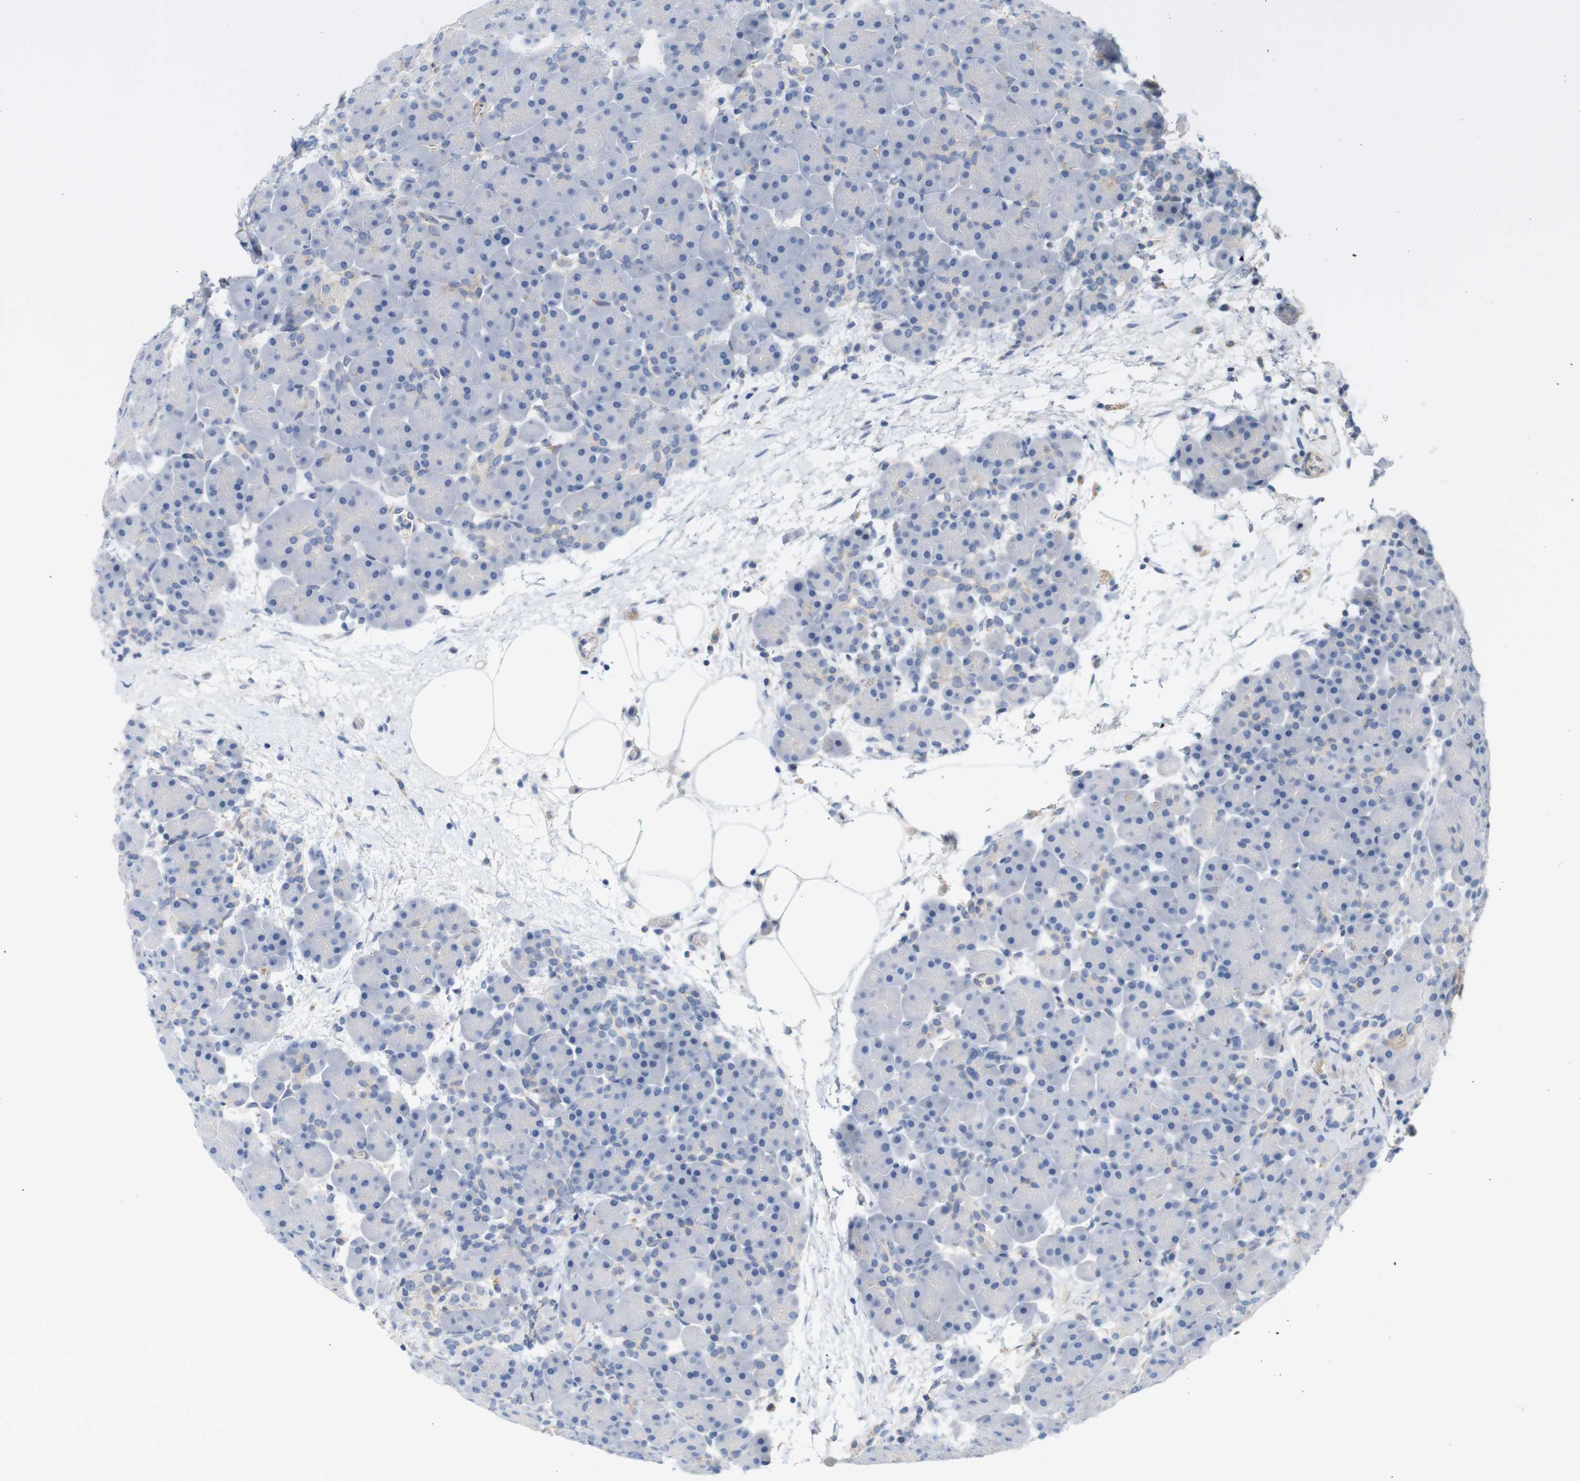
{"staining": {"intensity": "negative", "quantity": "none", "location": "none"}, "tissue": "pancreas", "cell_type": "Exocrine glandular cells", "image_type": "normal", "snomed": [{"axis": "morphology", "description": "Normal tissue, NOS"}, {"axis": "topography", "description": "Pancreas"}], "caption": "Protein analysis of unremarkable pancreas displays no significant positivity in exocrine glandular cells.", "gene": "ITPR1", "patient": {"sex": "male", "age": 66}}